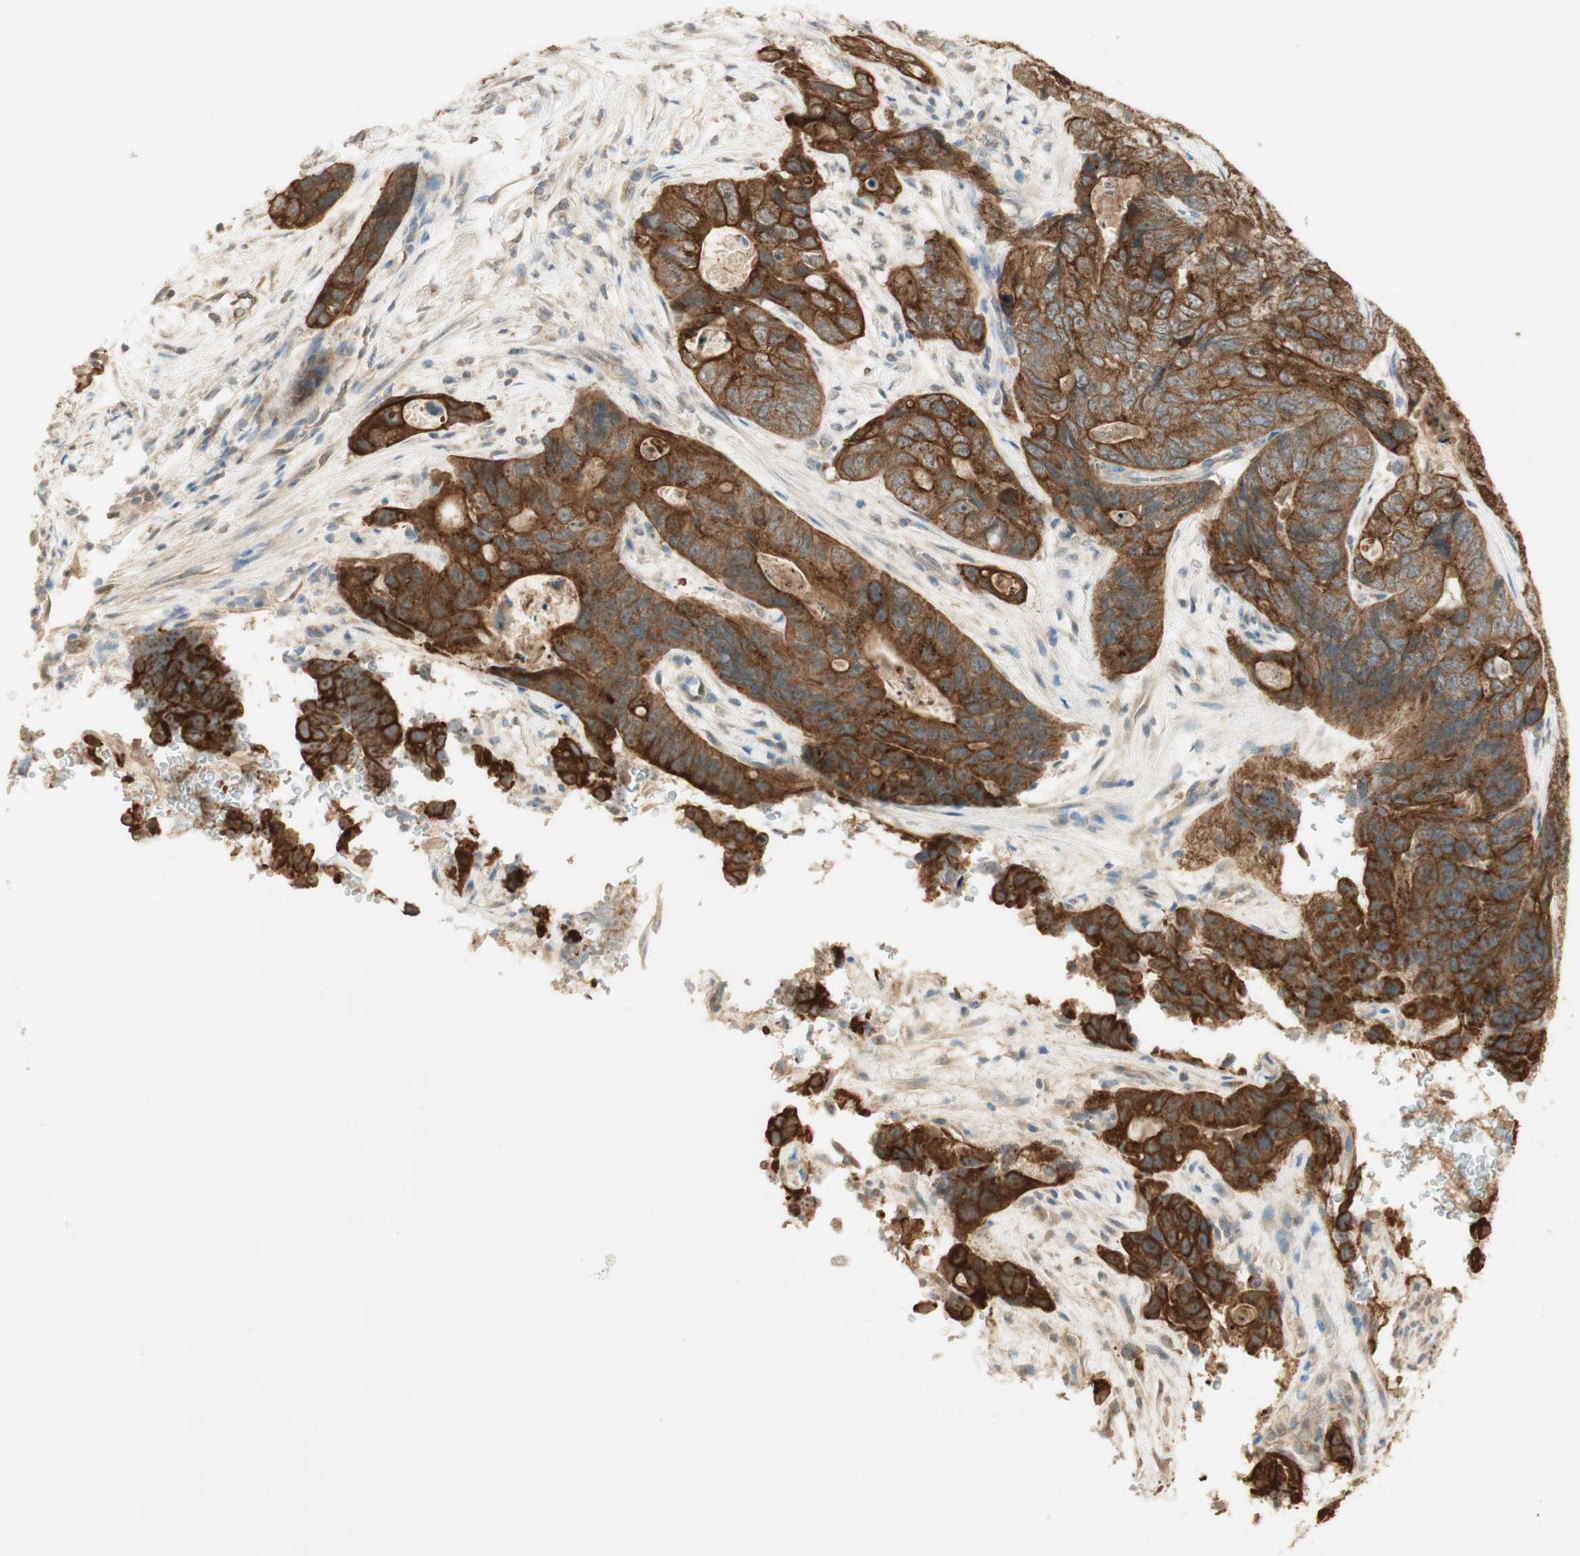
{"staining": {"intensity": "strong", "quantity": ">75%", "location": "cytoplasmic/membranous"}, "tissue": "stomach cancer", "cell_type": "Tumor cells", "image_type": "cancer", "snomed": [{"axis": "morphology", "description": "Adenocarcinoma, NOS"}, {"axis": "topography", "description": "Stomach"}], "caption": "Strong cytoplasmic/membranous protein positivity is seen in approximately >75% of tumor cells in stomach cancer (adenocarcinoma).", "gene": "SPINT2", "patient": {"sex": "female", "age": 89}}